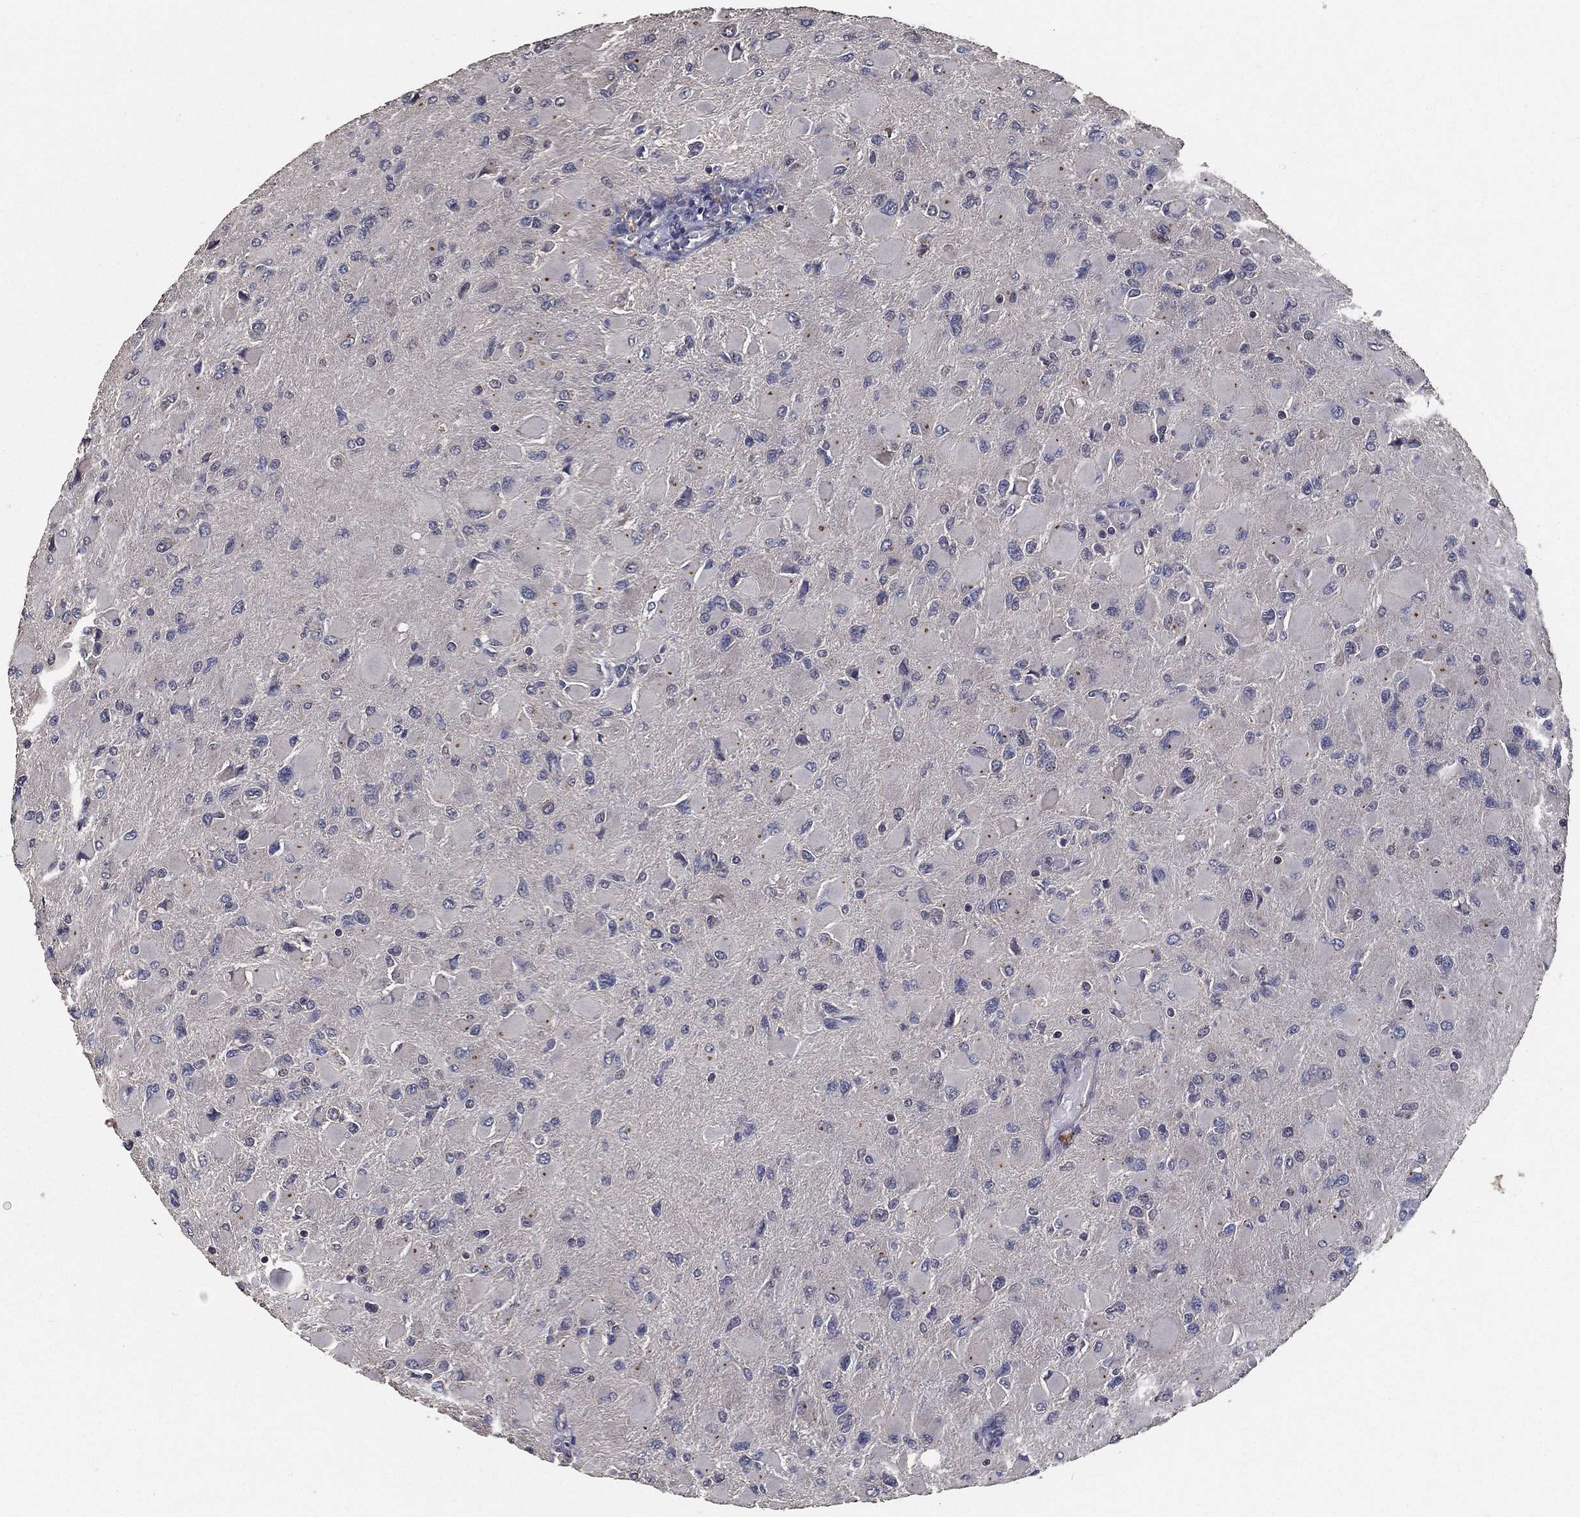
{"staining": {"intensity": "negative", "quantity": "none", "location": "none"}, "tissue": "glioma", "cell_type": "Tumor cells", "image_type": "cancer", "snomed": [{"axis": "morphology", "description": "Glioma, malignant, High grade"}, {"axis": "topography", "description": "Cerebral cortex"}], "caption": "Malignant high-grade glioma was stained to show a protein in brown. There is no significant expression in tumor cells.", "gene": "PCNT", "patient": {"sex": "female", "age": 36}}